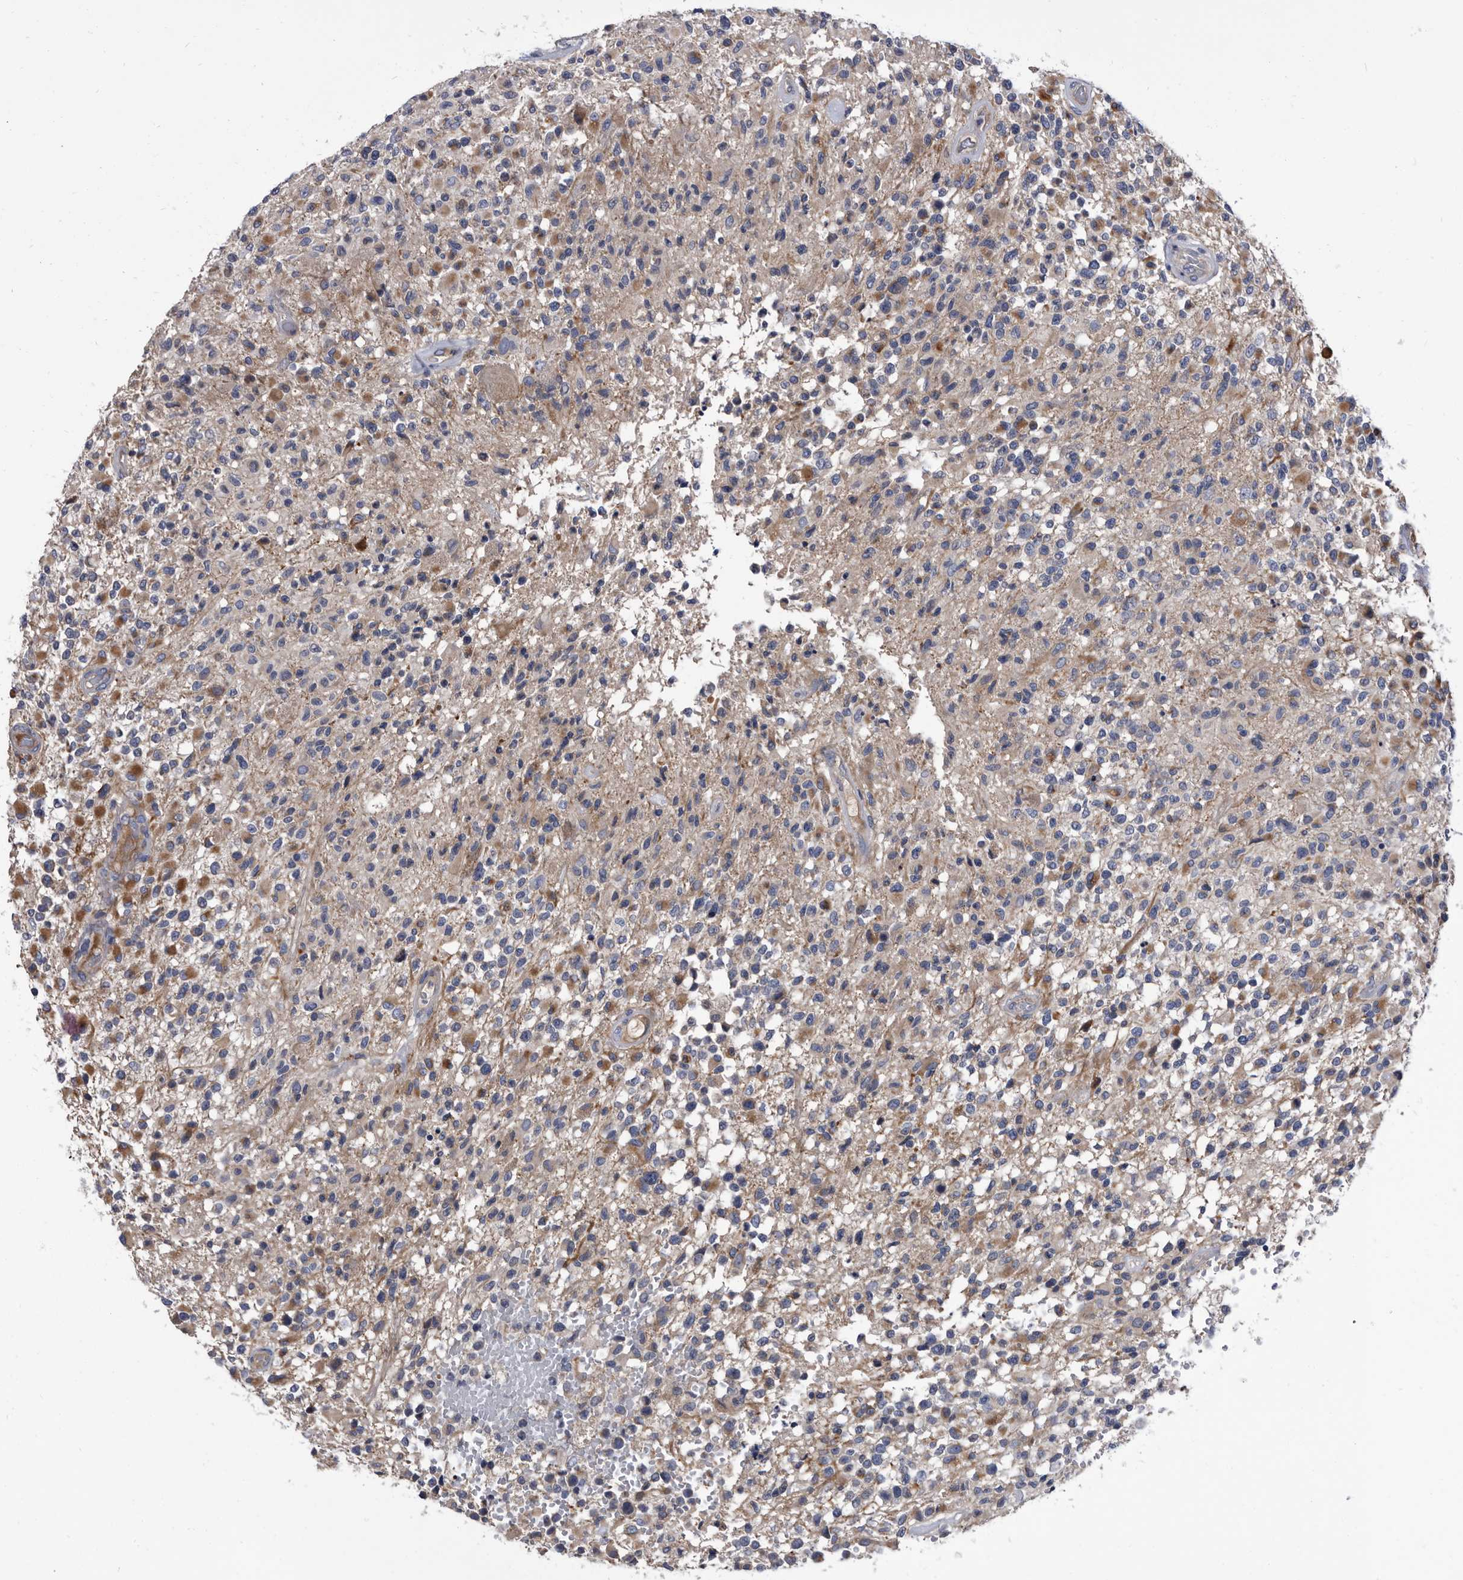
{"staining": {"intensity": "moderate", "quantity": "<25%", "location": "cytoplasmic/membranous"}, "tissue": "glioma", "cell_type": "Tumor cells", "image_type": "cancer", "snomed": [{"axis": "morphology", "description": "Glioma, malignant, High grade"}, {"axis": "morphology", "description": "Glioblastoma, NOS"}, {"axis": "topography", "description": "Brain"}], "caption": "This photomicrograph demonstrates glioma stained with IHC to label a protein in brown. The cytoplasmic/membranous of tumor cells show moderate positivity for the protein. Nuclei are counter-stained blue.", "gene": "DTNBP1", "patient": {"sex": "male", "age": 60}}